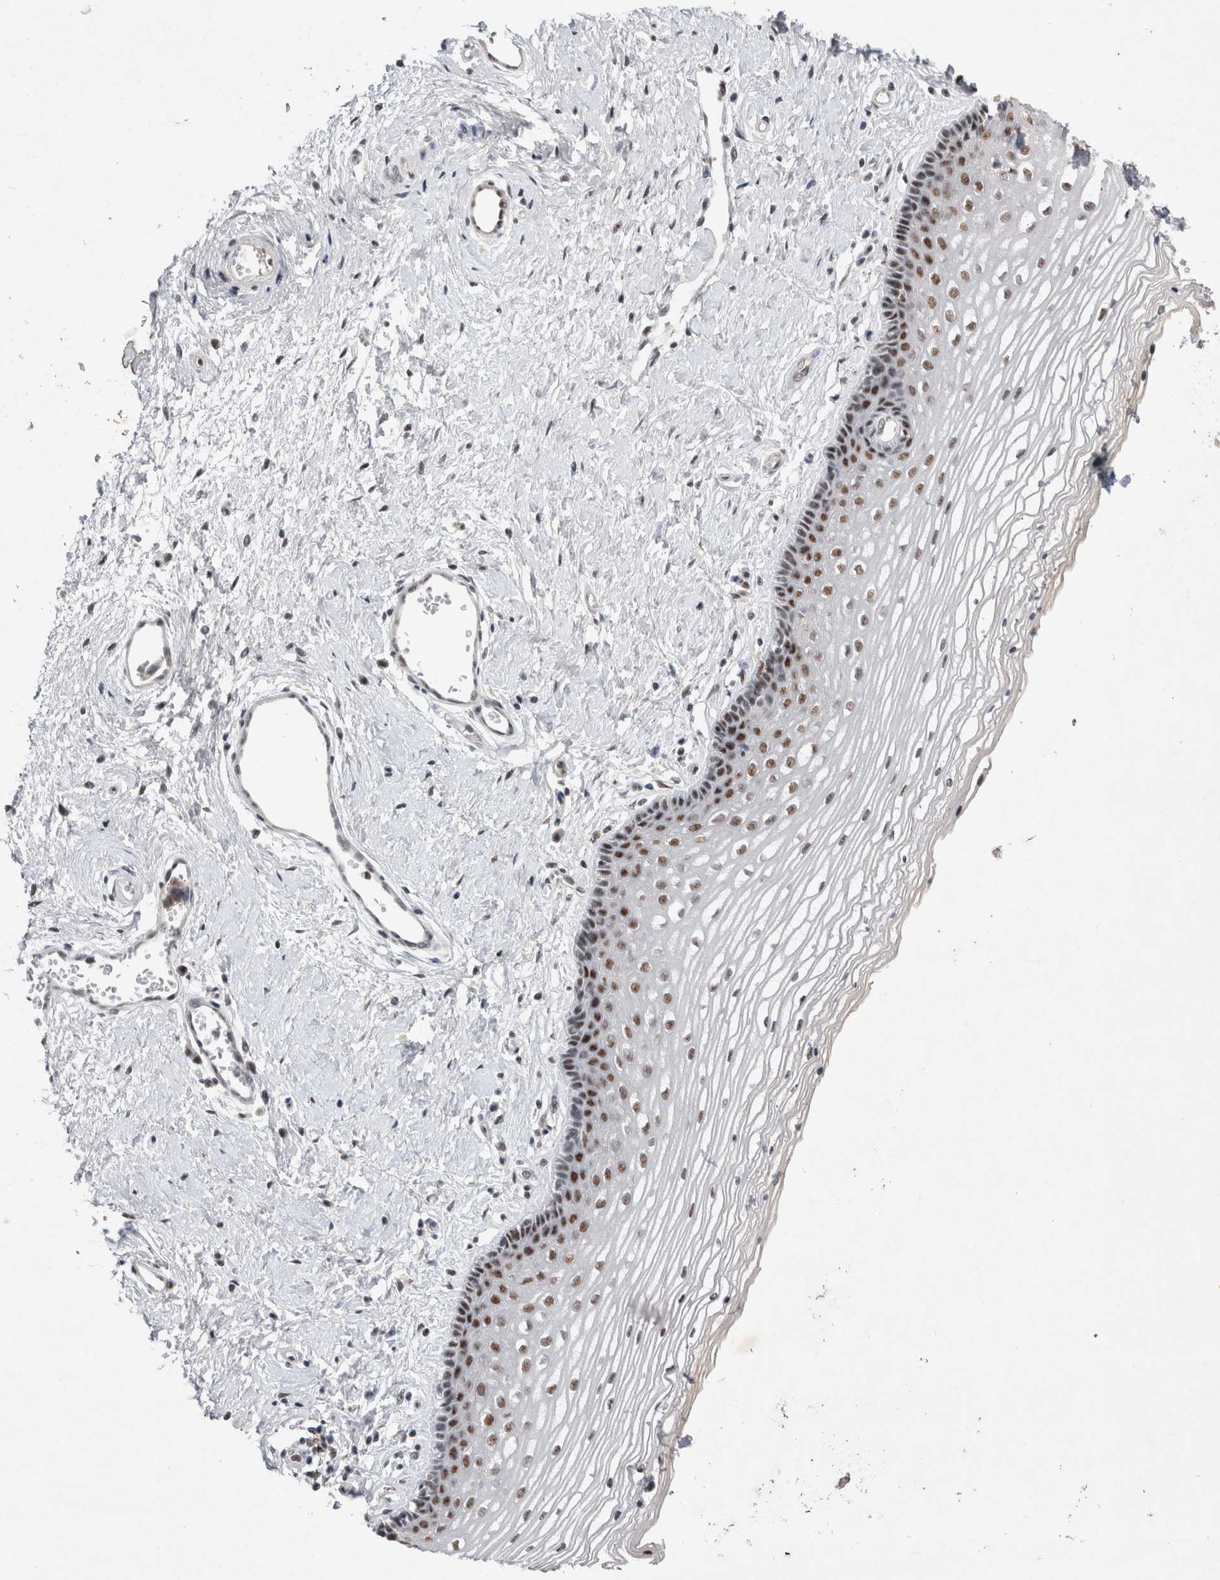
{"staining": {"intensity": "moderate", "quantity": ">75%", "location": "nuclear"}, "tissue": "vagina", "cell_type": "Squamous epithelial cells", "image_type": "normal", "snomed": [{"axis": "morphology", "description": "Normal tissue, NOS"}, {"axis": "topography", "description": "Vagina"}], "caption": "Immunohistochemistry photomicrograph of normal human vagina stained for a protein (brown), which reveals medium levels of moderate nuclear expression in about >75% of squamous epithelial cells.", "gene": "RBM6", "patient": {"sex": "female", "age": 46}}